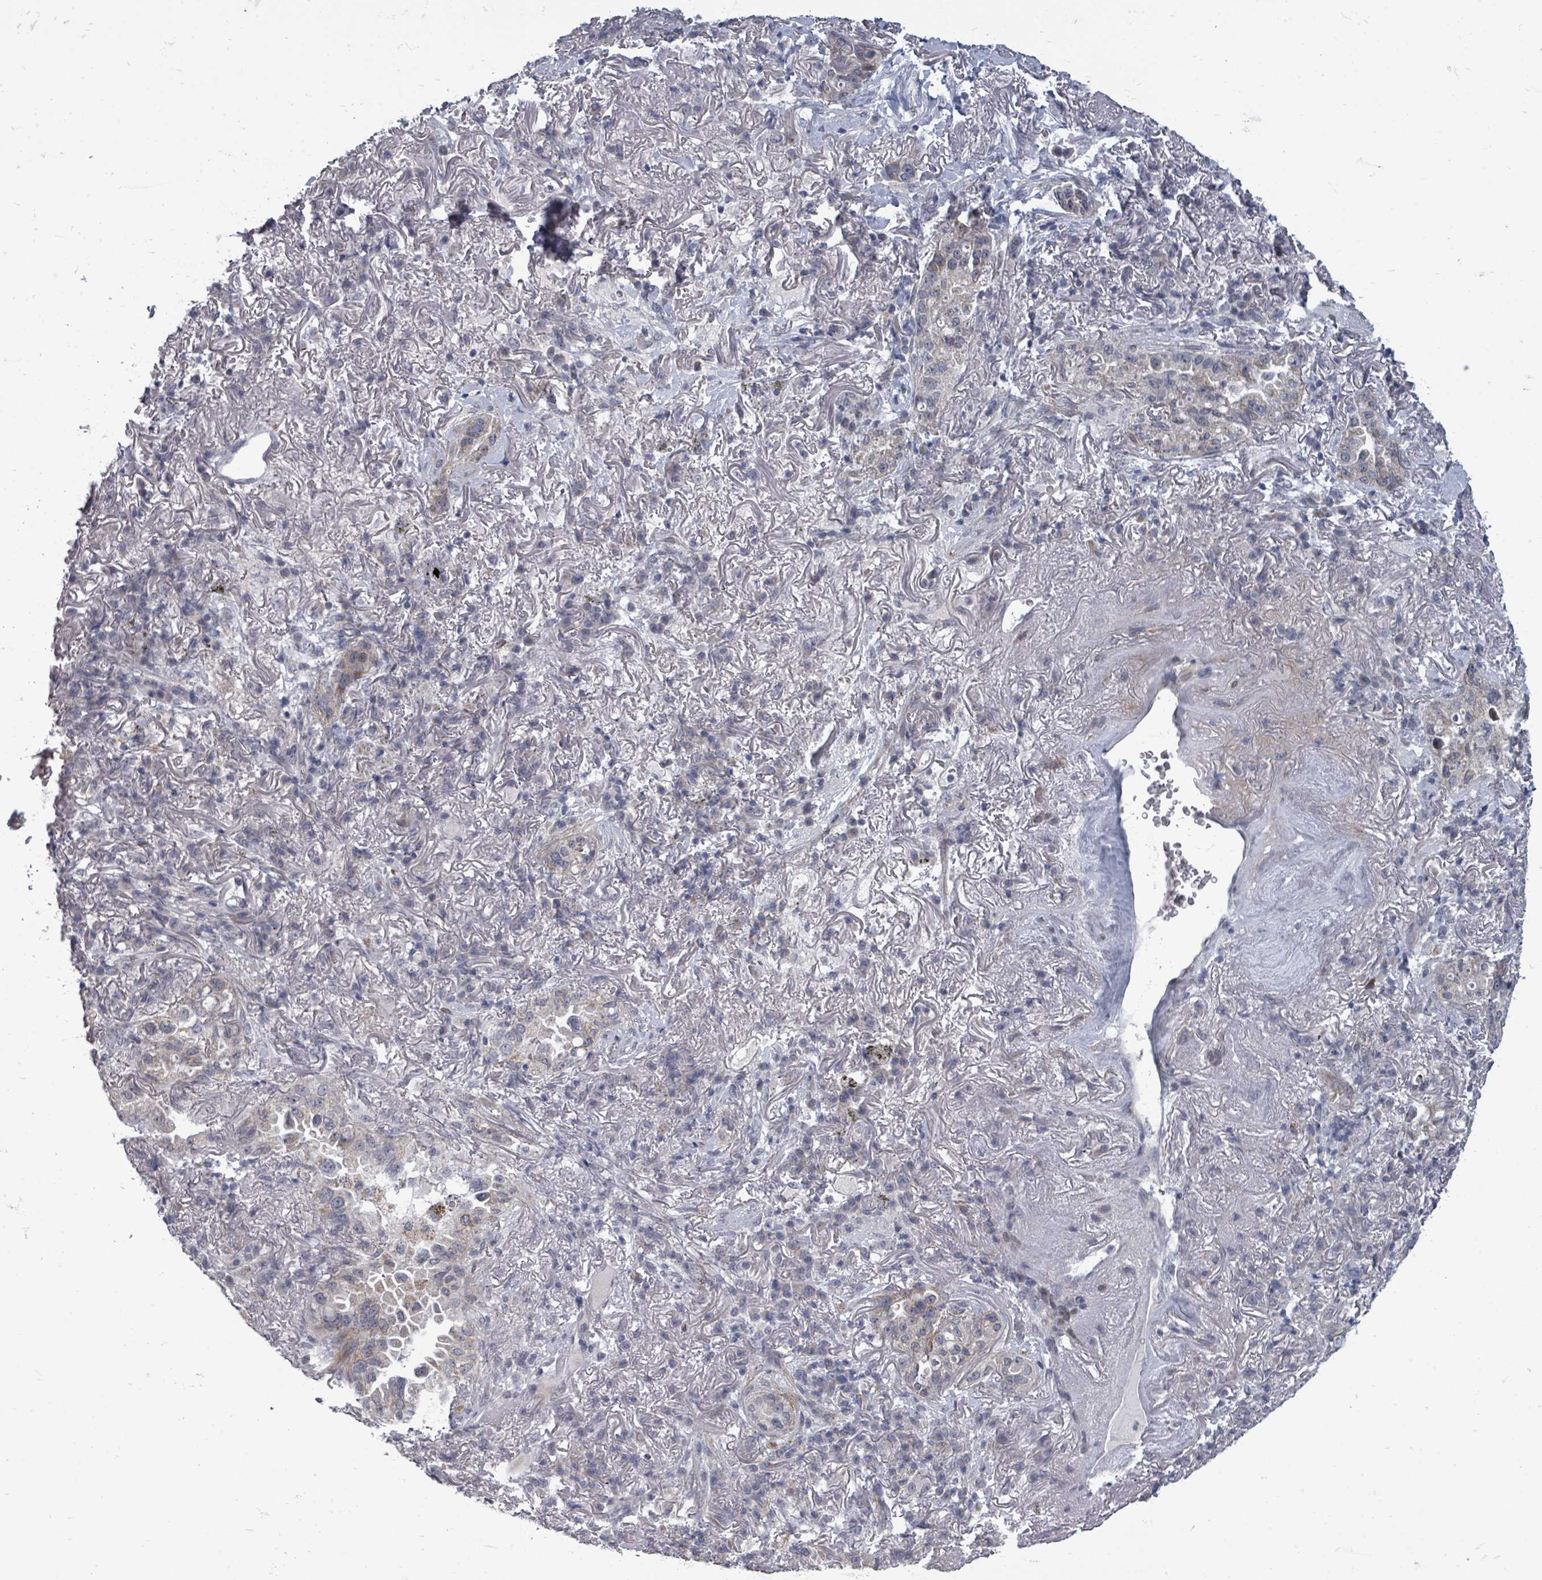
{"staining": {"intensity": "negative", "quantity": "none", "location": "none"}, "tissue": "lung cancer", "cell_type": "Tumor cells", "image_type": "cancer", "snomed": [{"axis": "morphology", "description": "Adenocarcinoma, NOS"}, {"axis": "topography", "description": "Lung"}], "caption": "IHC micrograph of neoplastic tissue: human lung cancer stained with DAB displays no significant protein staining in tumor cells. The staining was performed using DAB (3,3'-diaminobenzidine) to visualize the protein expression in brown, while the nuclei were stained in blue with hematoxylin (Magnification: 20x).", "gene": "PTPN20", "patient": {"sex": "female", "age": 69}}